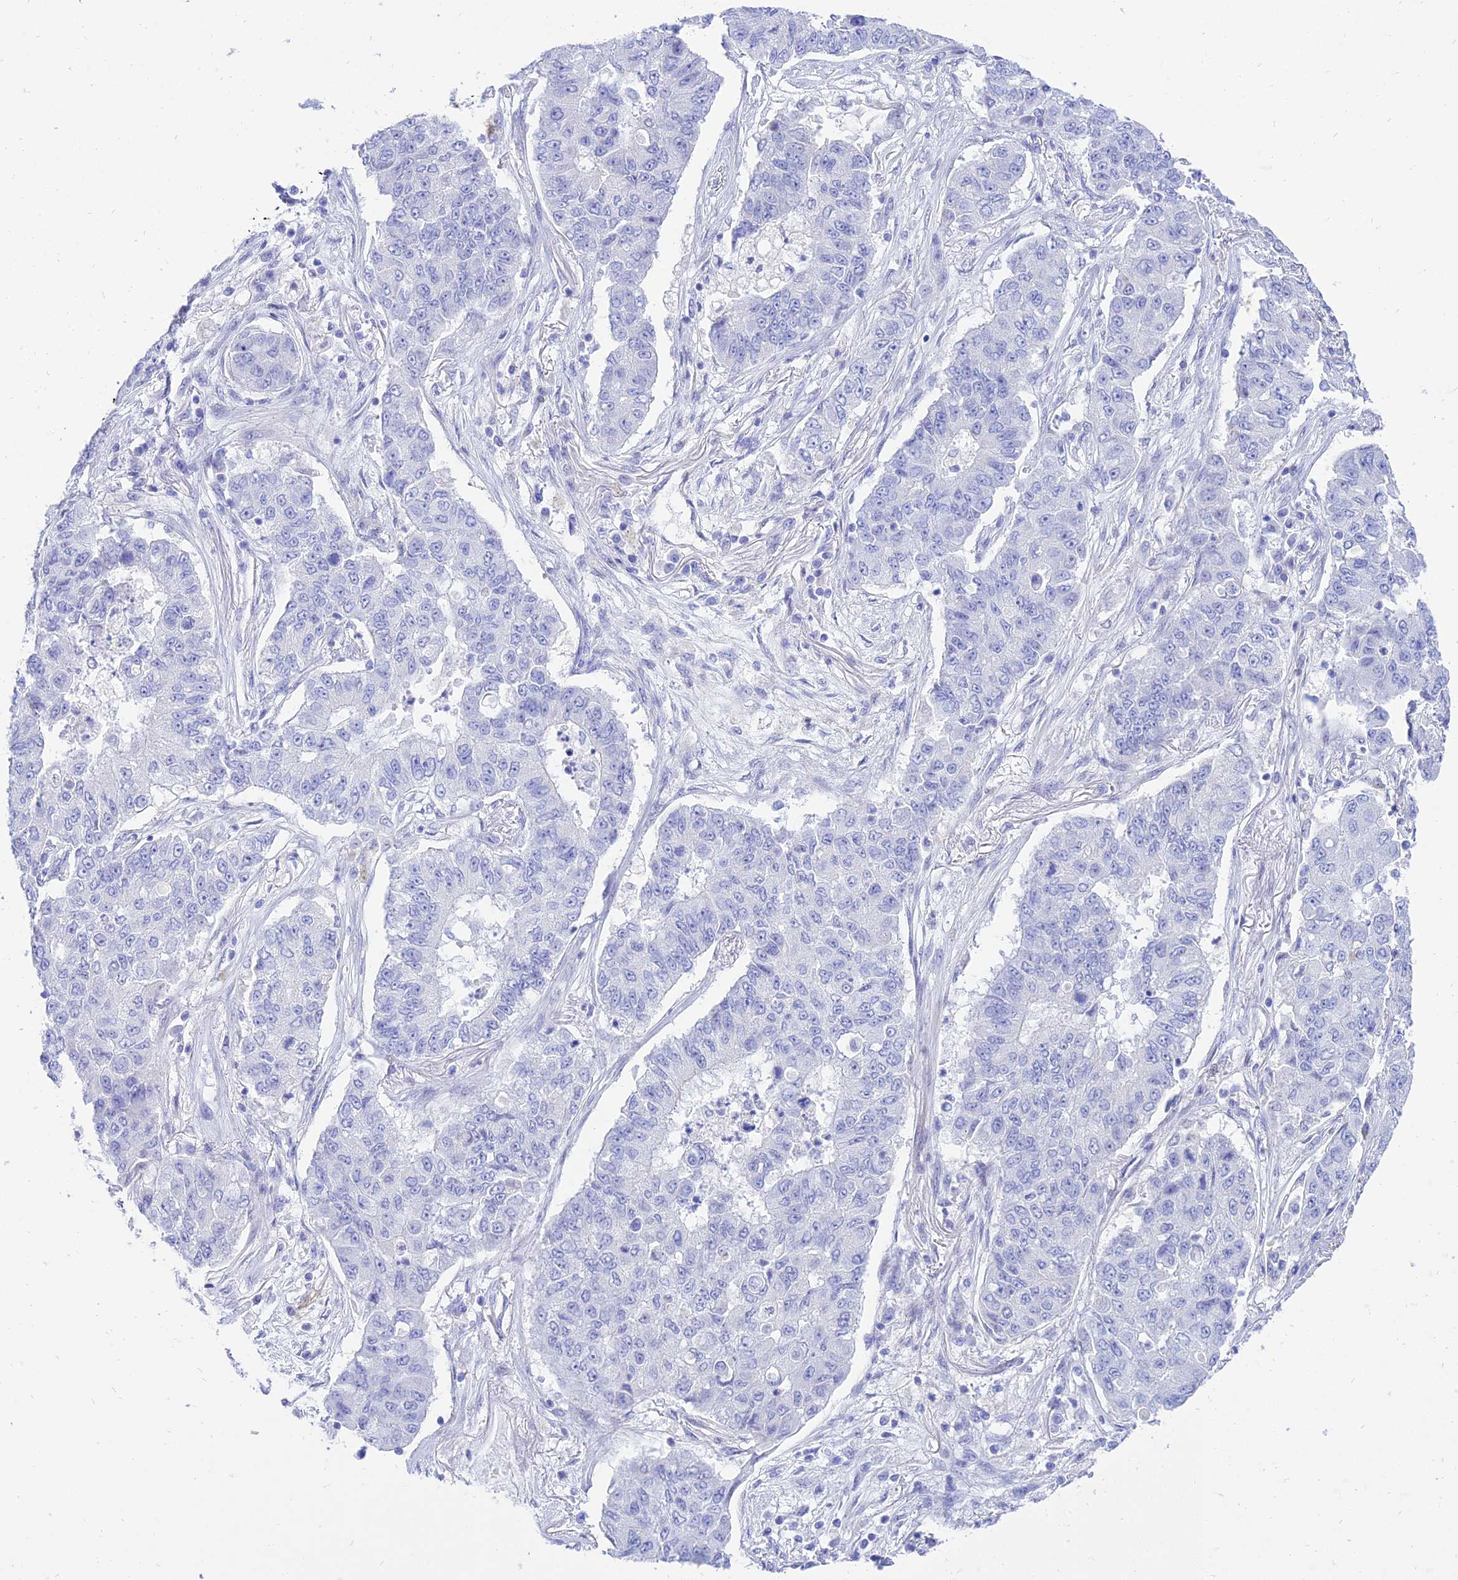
{"staining": {"intensity": "negative", "quantity": "none", "location": "none"}, "tissue": "lung cancer", "cell_type": "Tumor cells", "image_type": "cancer", "snomed": [{"axis": "morphology", "description": "Squamous cell carcinoma, NOS"}, {"axis": "topography", "description": "Lung"}], "caption": "The IHC image has no significant expression in tumor cells of lung cancer tissue.", "gene": "TAC3", "patient": {"sex": "male", "age": 74}}